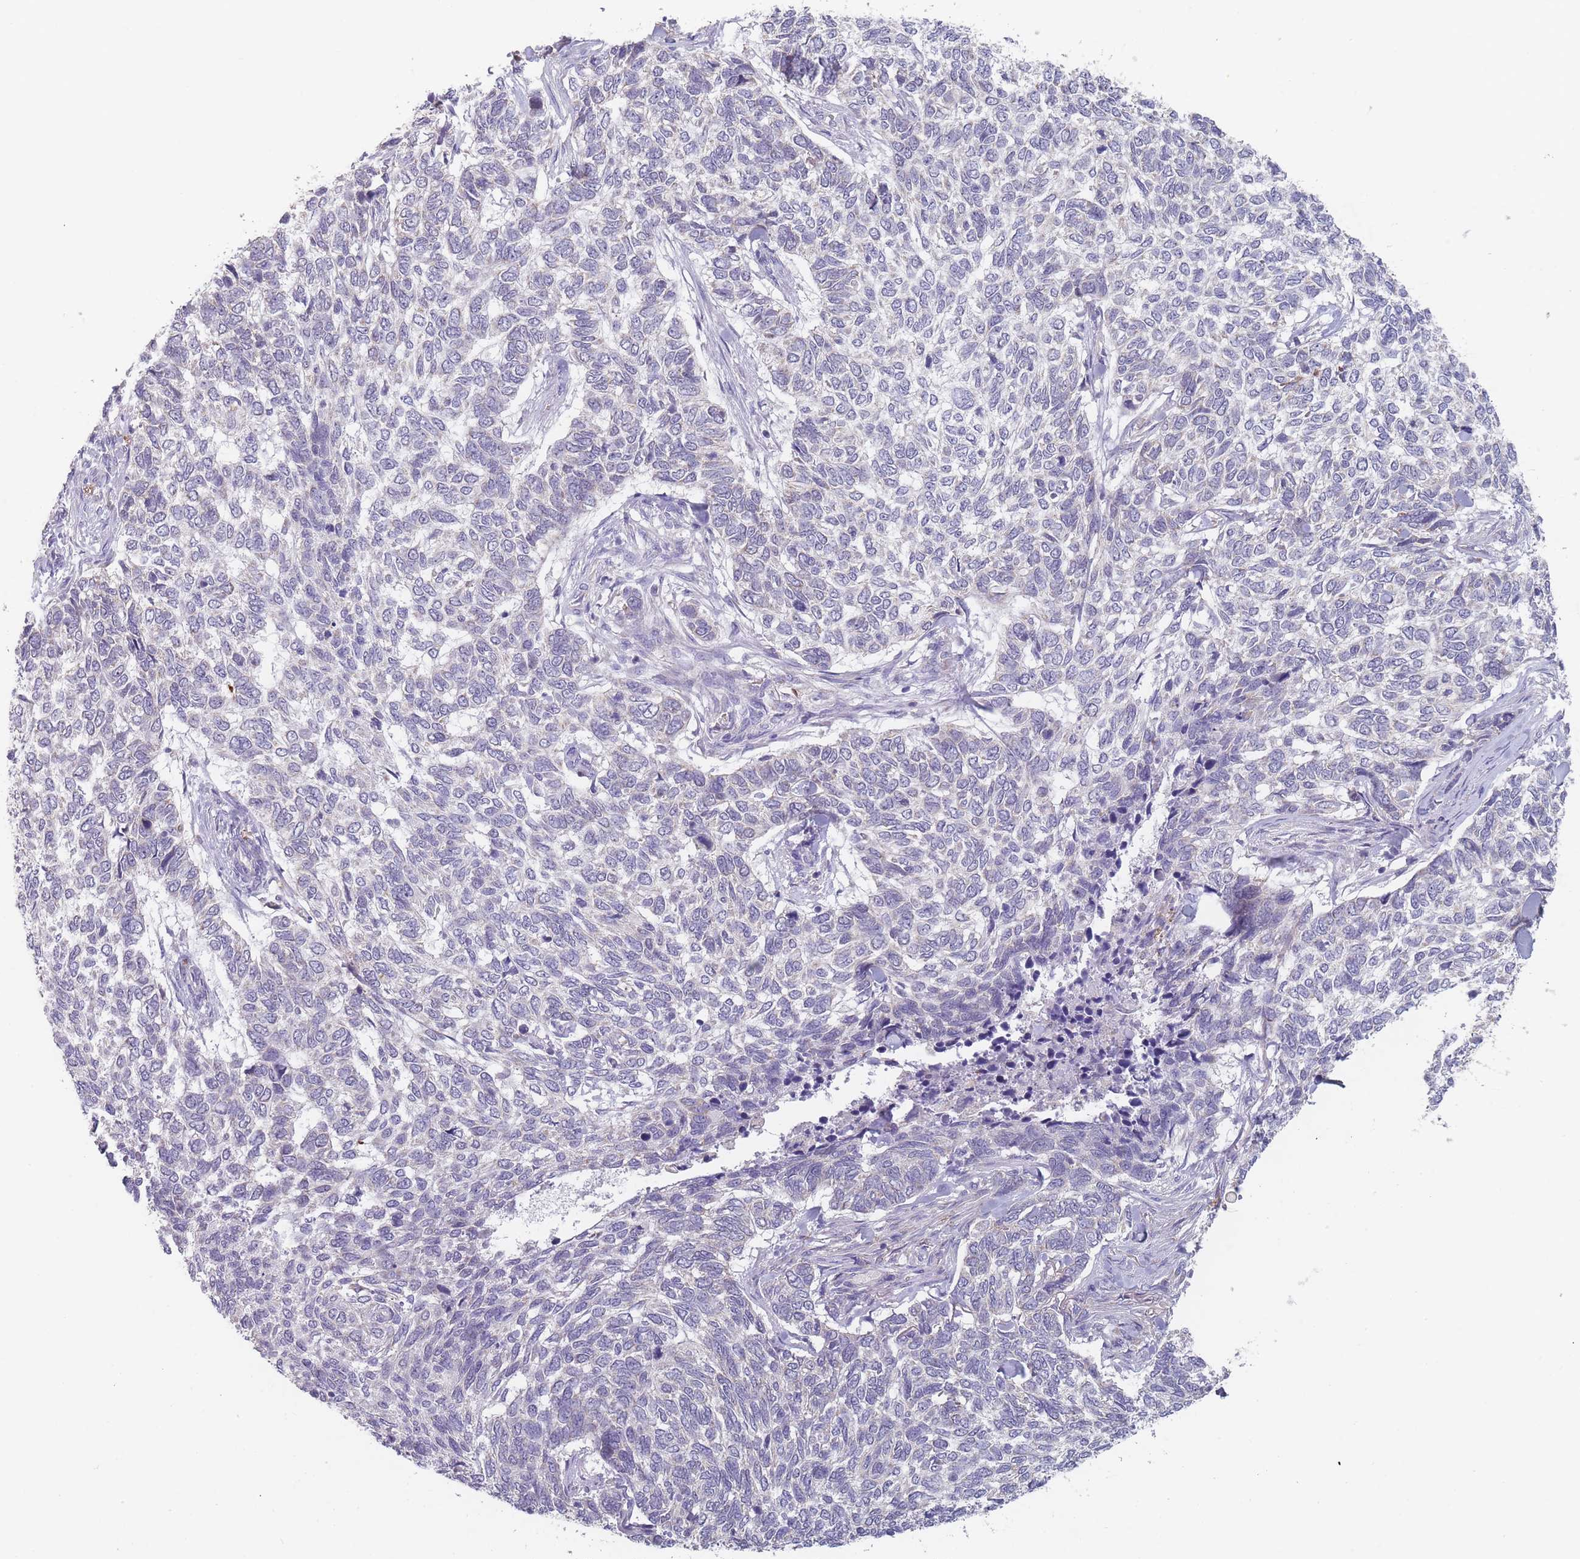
{"staining": {"intensity": "negative", "quantity": "none", "location": "none"}, "tissue": "skin cancer", "cell_type": "Tumor cells", "image_type": "cancer", "snomed": [{"axis": "morphology", "description": "Basal cell carcinoma"}, {"axis": "topography", "description": "Skin"}], "caption": "Immunohistochemical staining of basal cell carcinoma (skin) reveals no significant positivity in tumor cells.", "gene": "PEX7", "patient": {"sex": "female", "age": 65}}